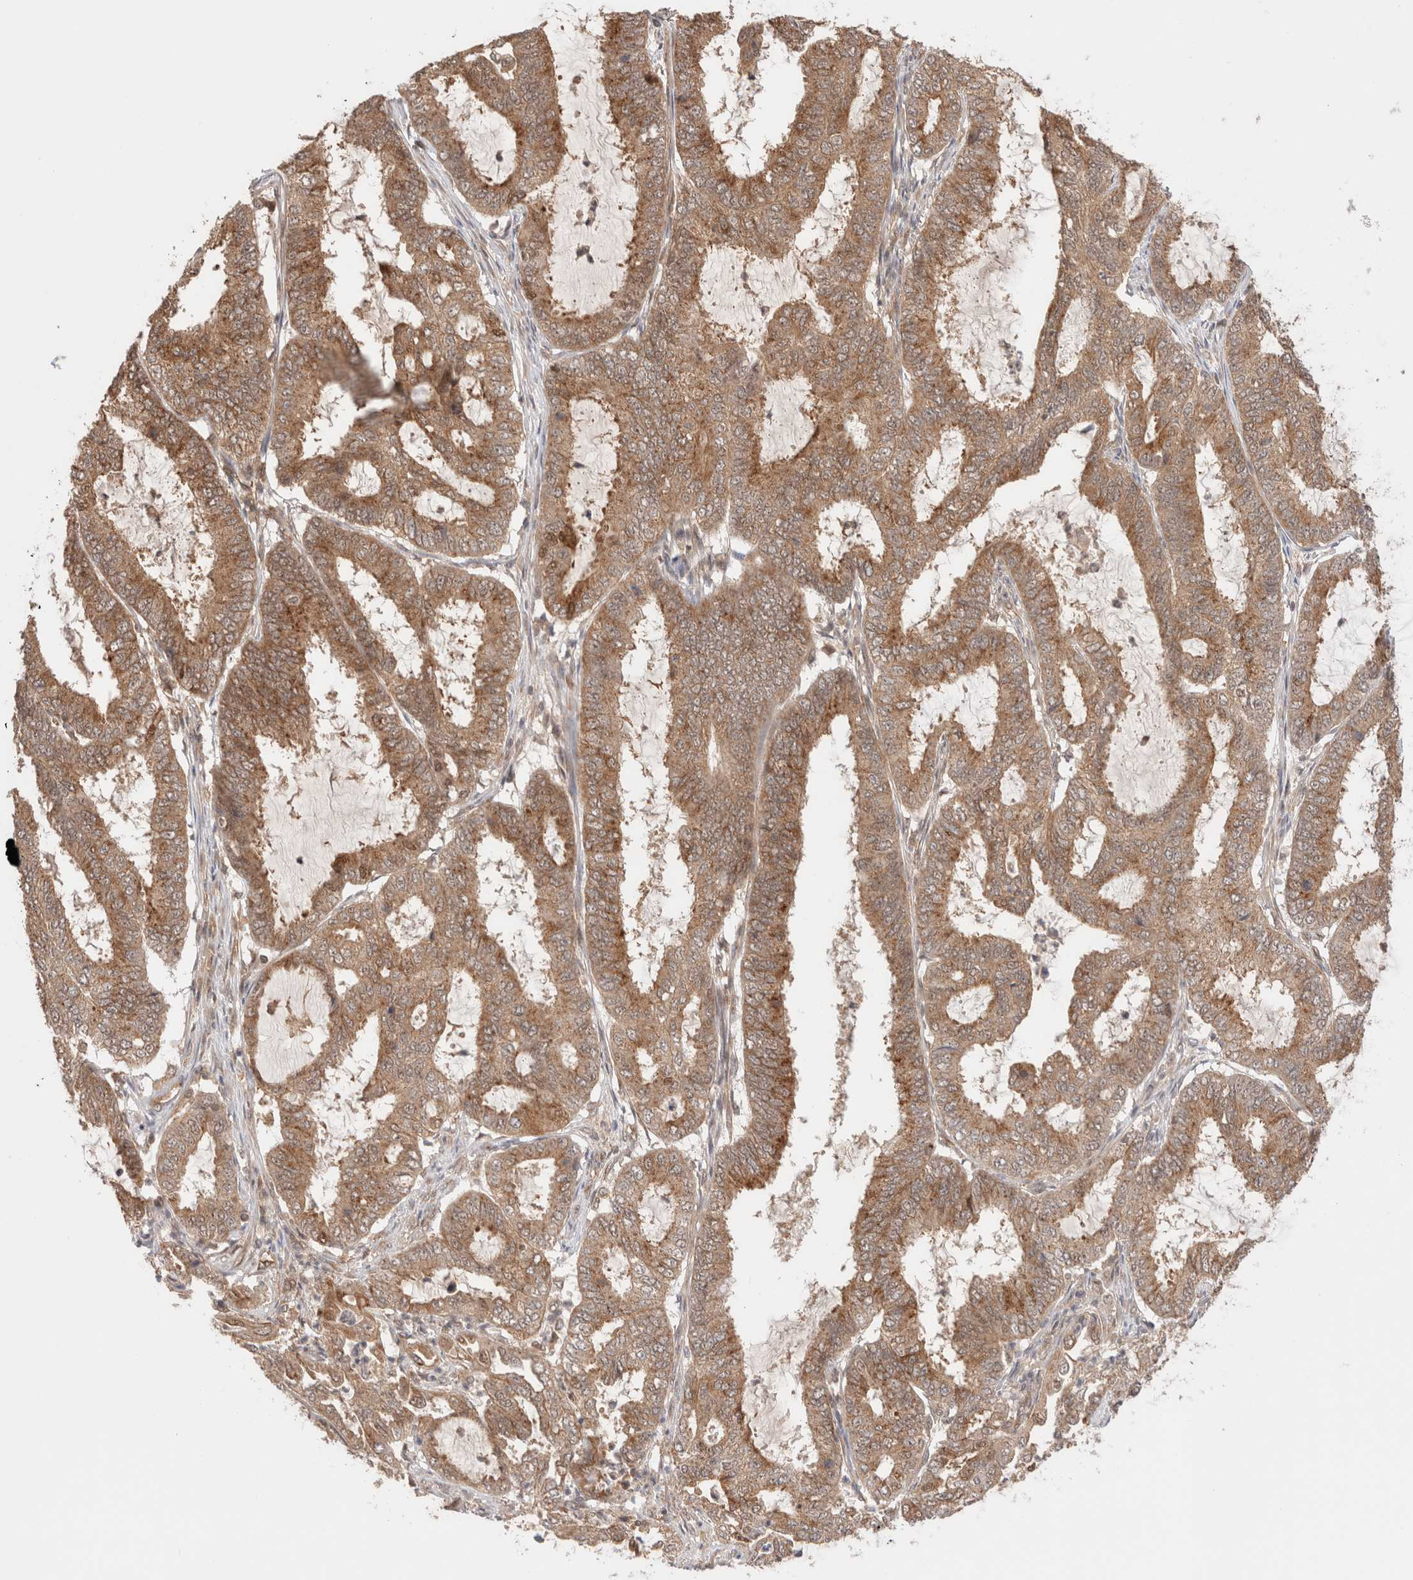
{"staining": {"intensity": "moderate", "quantity": ">75%", "location": "cytoplasmic/membranous,nuclear"}, "tissue": "endometrial cancer", "cell_type": "Tumor cells", "image_type": "cancer", "snomed": [{"axis": "morphology", "description": "Adenocarcinoma, NOS"}, {"axis": "topography", "description": "Endometrium"}], "caption": "This photomicrograph displays endometrial adenocarcinoma stained with immunohistochemistry to label a protein in brown. The cytoplasmic/membranous and nuclear of tumor cells show moderate positivity for the protein. Nuclei are counter-stained blue.", "gene": "SIKE1", "patient": {"sex": "female", "age": 51}}